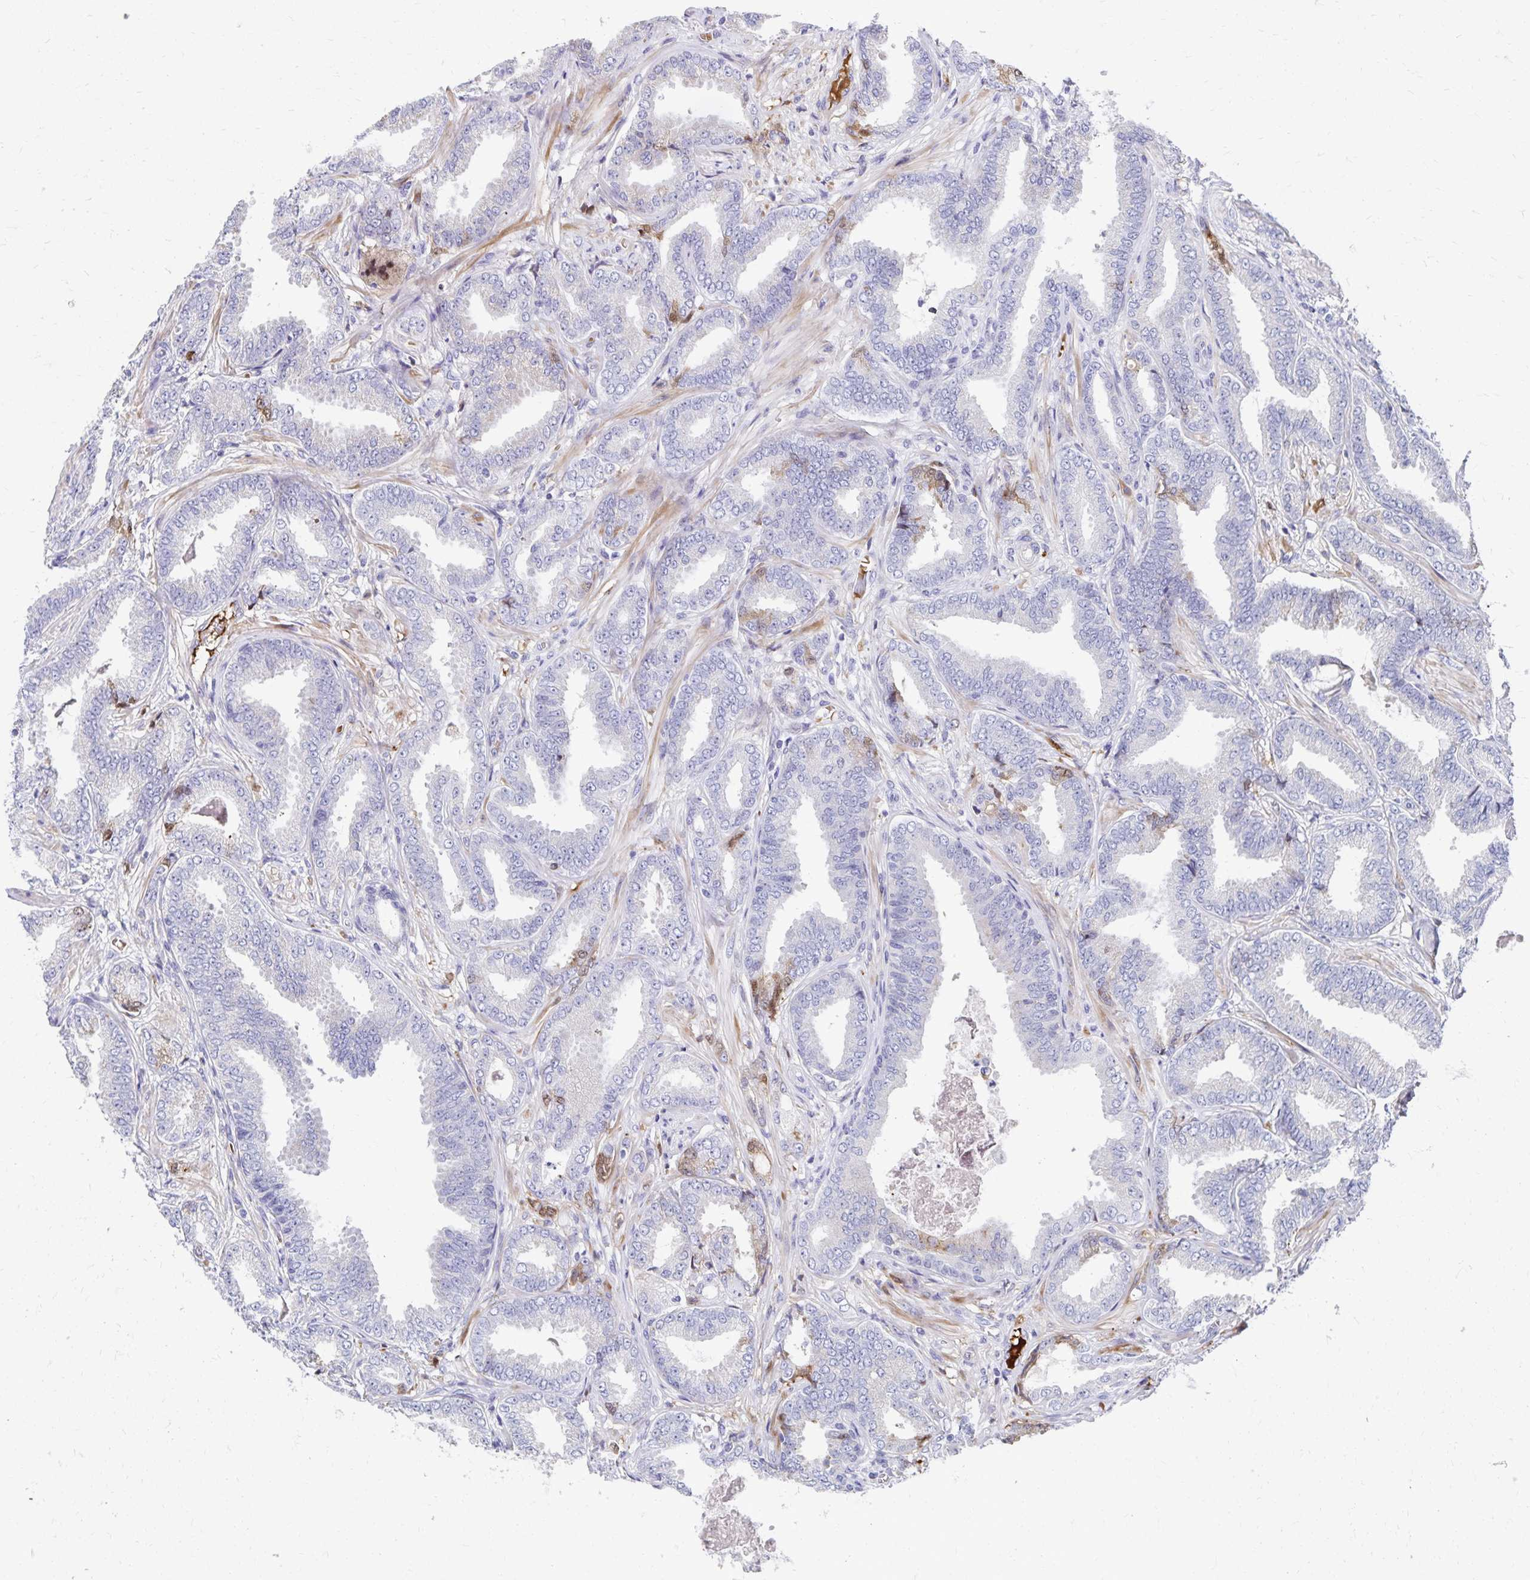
{"staining": {"intensity": "negative", "quantity": "none", "location": "none"}, "tissue": "prostate cancer", "cell_type": "Tumor cells", "image_type": "cancer", "snomed": [{"axis": "morphology", "description": "Adenocarcinoma, Low grade"}, {"axis": "topography", "description": "Prostate"}], "caption": "Histopathology image shows no significant protein expression in tumor cells of prostate adenocarcinoma (low-grade). The staining is performed using DAB brown chromogen with nuclei counter-stained in using hematoxylin.", "gene": "NECAP1", "patient": {"sex": "male", "age": 55}}